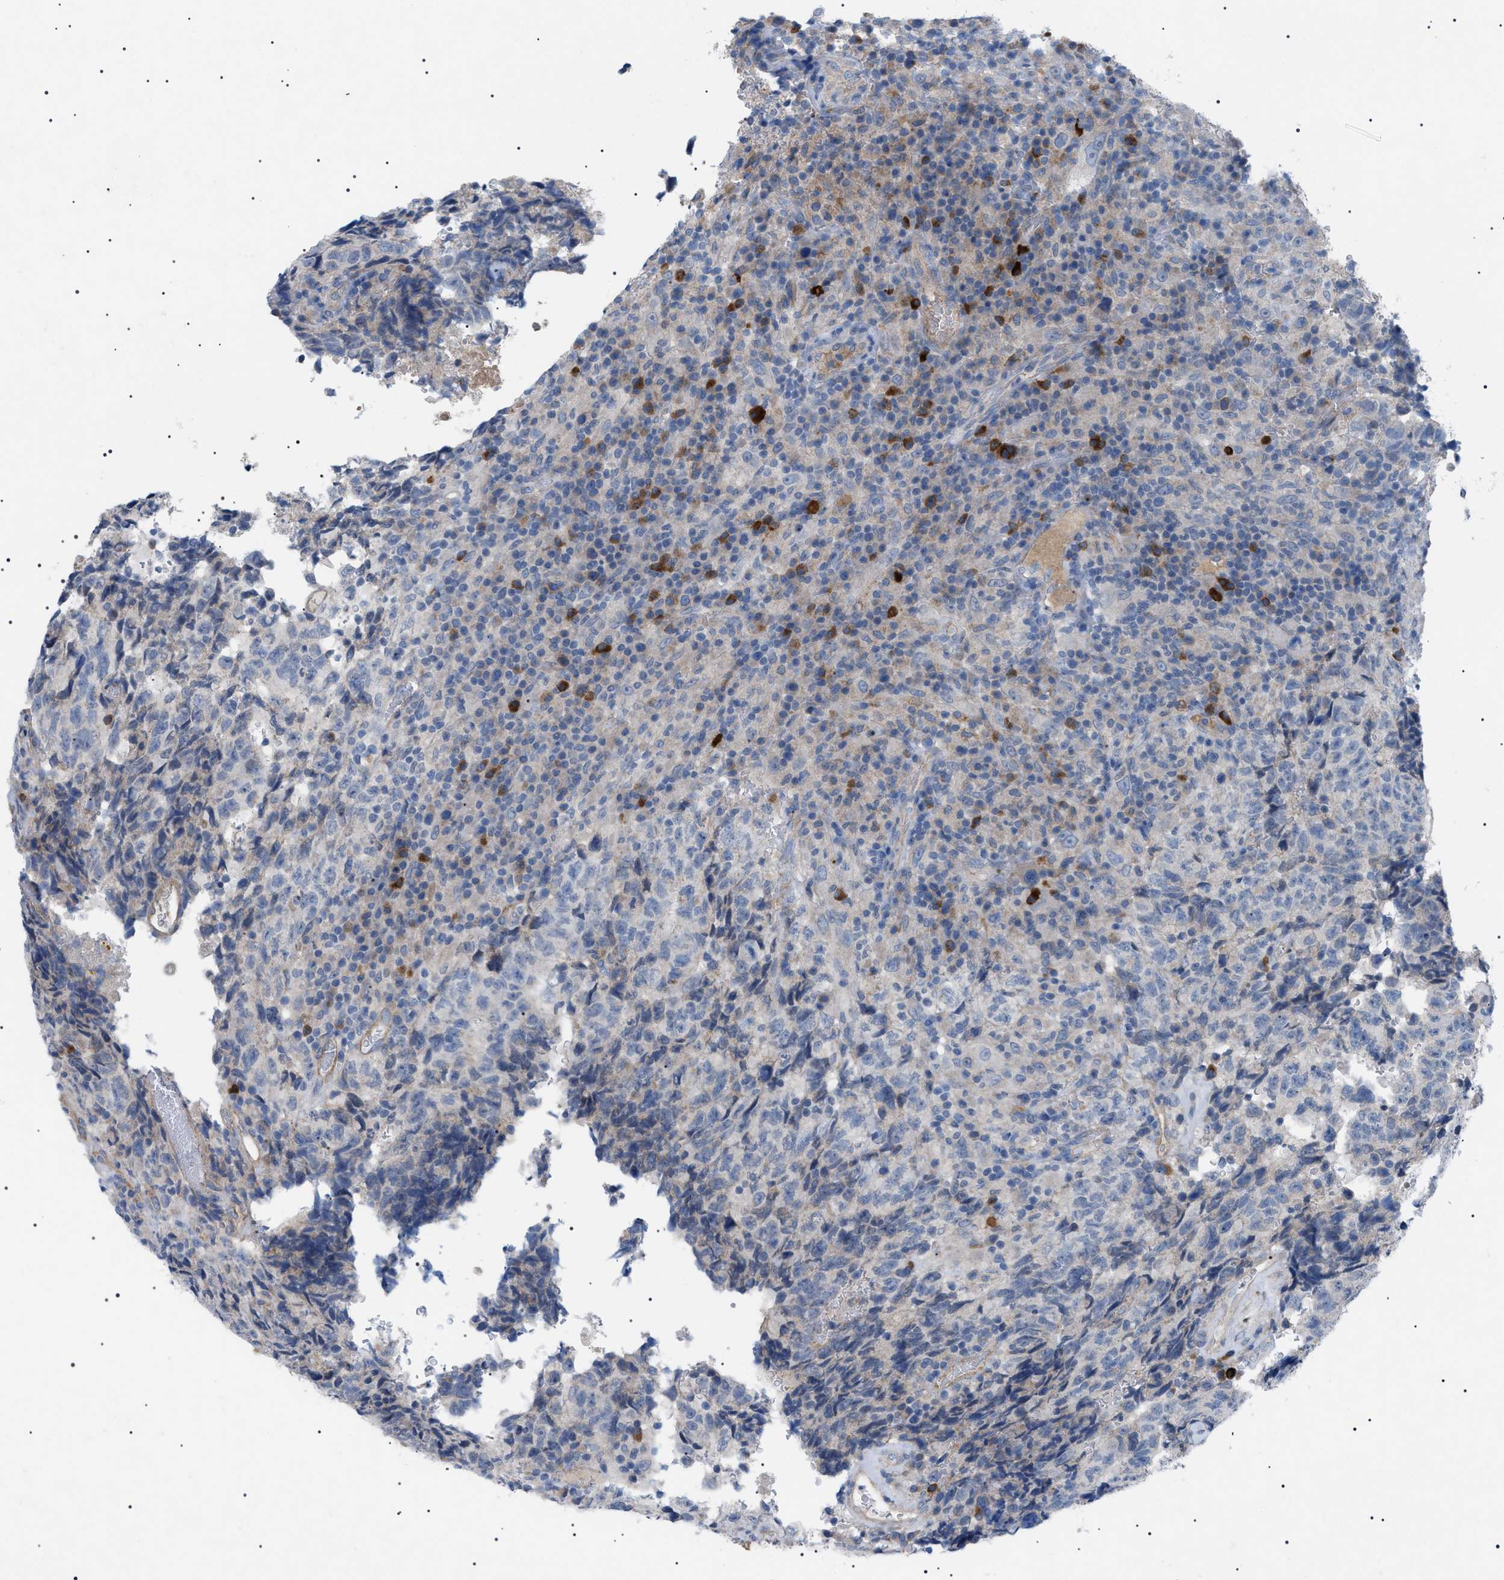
{"staining": {"intensity": "negative", "quantity": "none", "location": "none"}, "tissue": "testis cancer", "cell_type": "Tumor cells", "image_type": "cancer", "snomed": [{"axis": "morphology", "description": "Necrosis, NOS"}, {"axis": "morphology", "description": "Carcinoma, Embryonal, NOS"}, {"axis": "topography", "description": "Testis"}], "caption": "Immunohistochemical staining of testis cancer (embryonal carcinoma) shows no significant expression in tumor cells.", "gene": "ADAMTS1", "patient": {"sex": "male", "age": 19}}